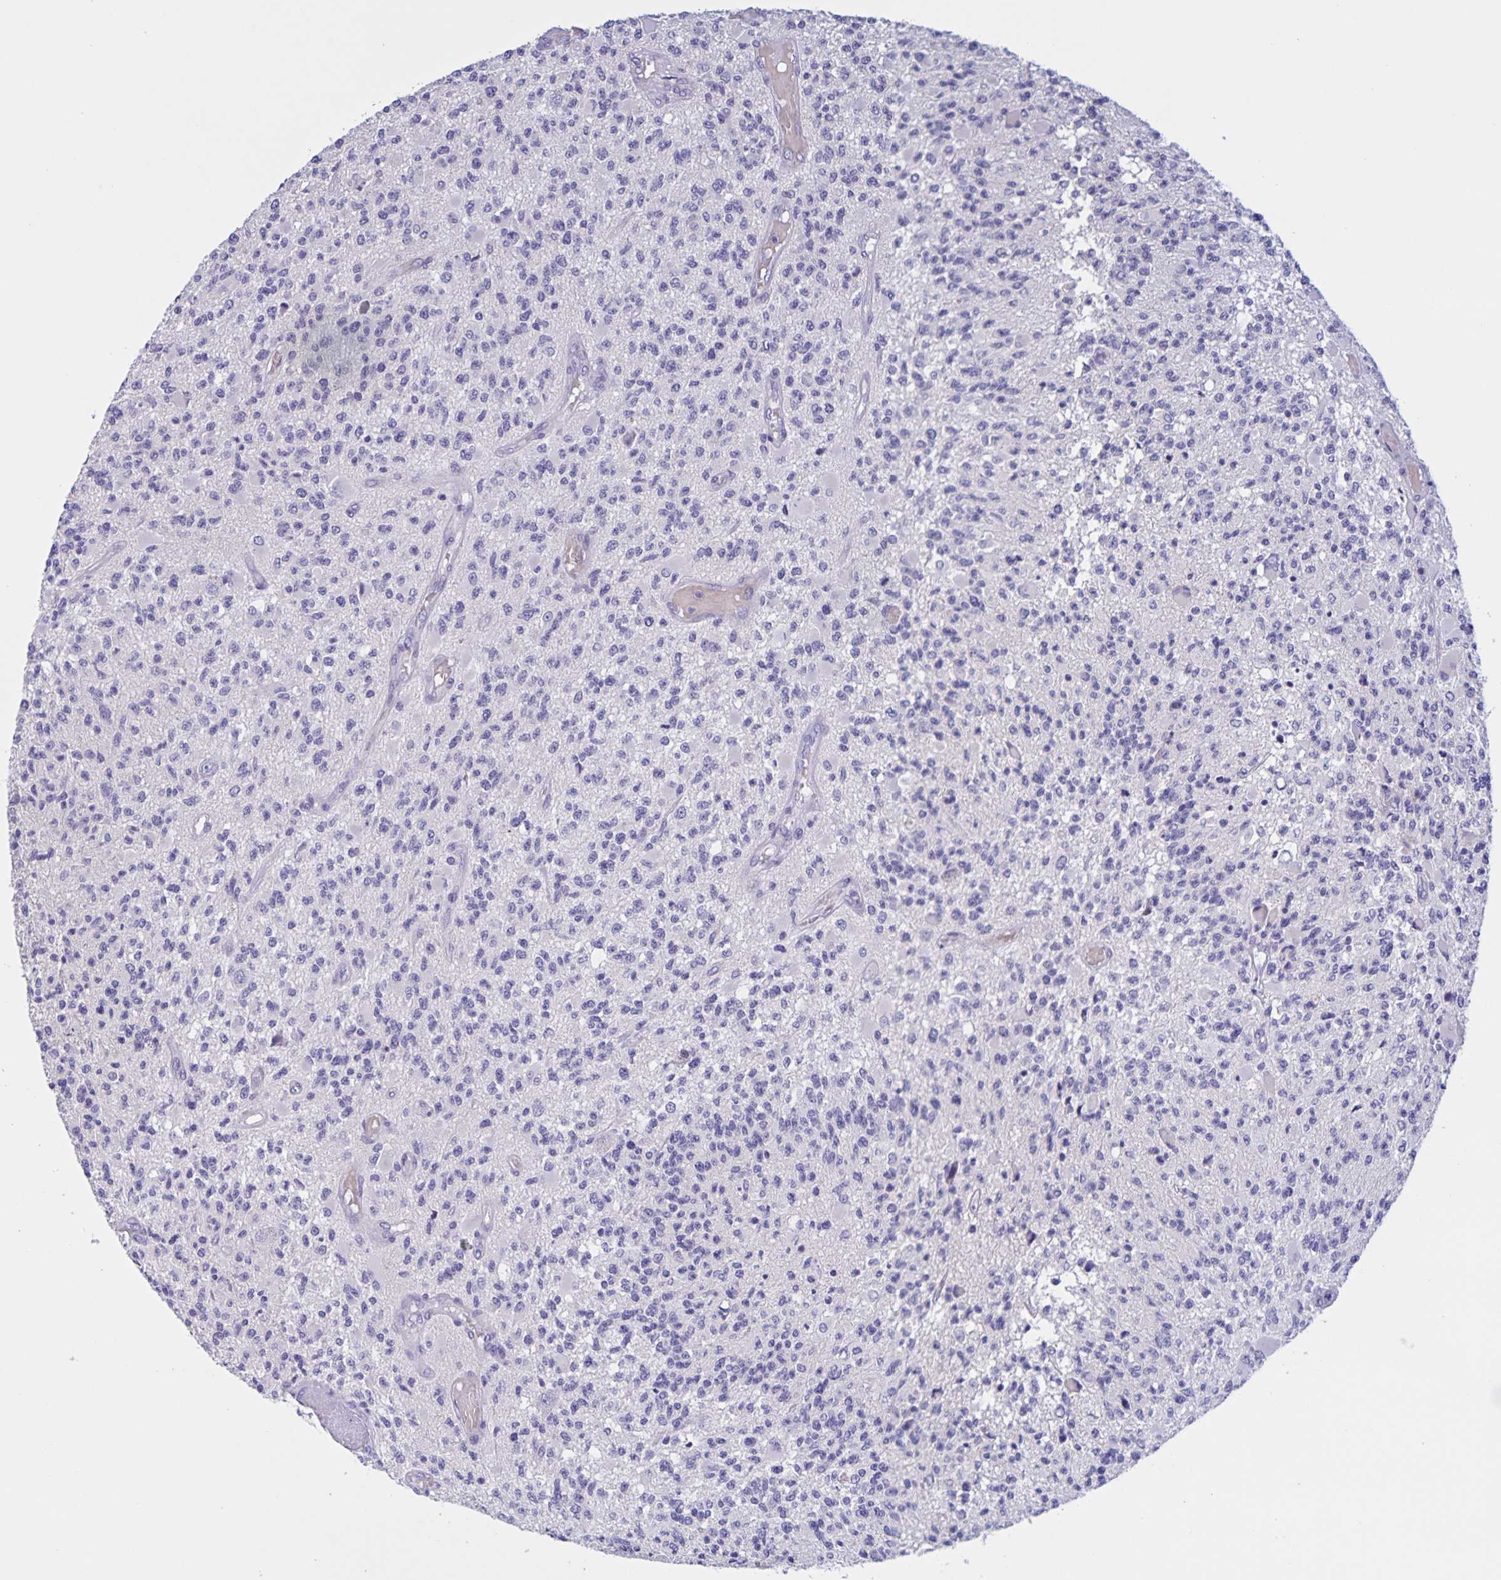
{"staining": {"intensity": "negative", "quantity": "none", "location": "none"}, "tissue": "glioma", "cell_type": "Tumor cells", "image_type": "cancer", "snomed": [{"axis": "morphology", "description": "Glioma, malignant, High grade"}, {"axis": "topography", "description": "Brain"}], "caption": "Immunohistochemistry of glioma demonstrates no expression in tumor cells.", "gene": "DMGDH", "patient": {"sex": "female", "age": 63}}